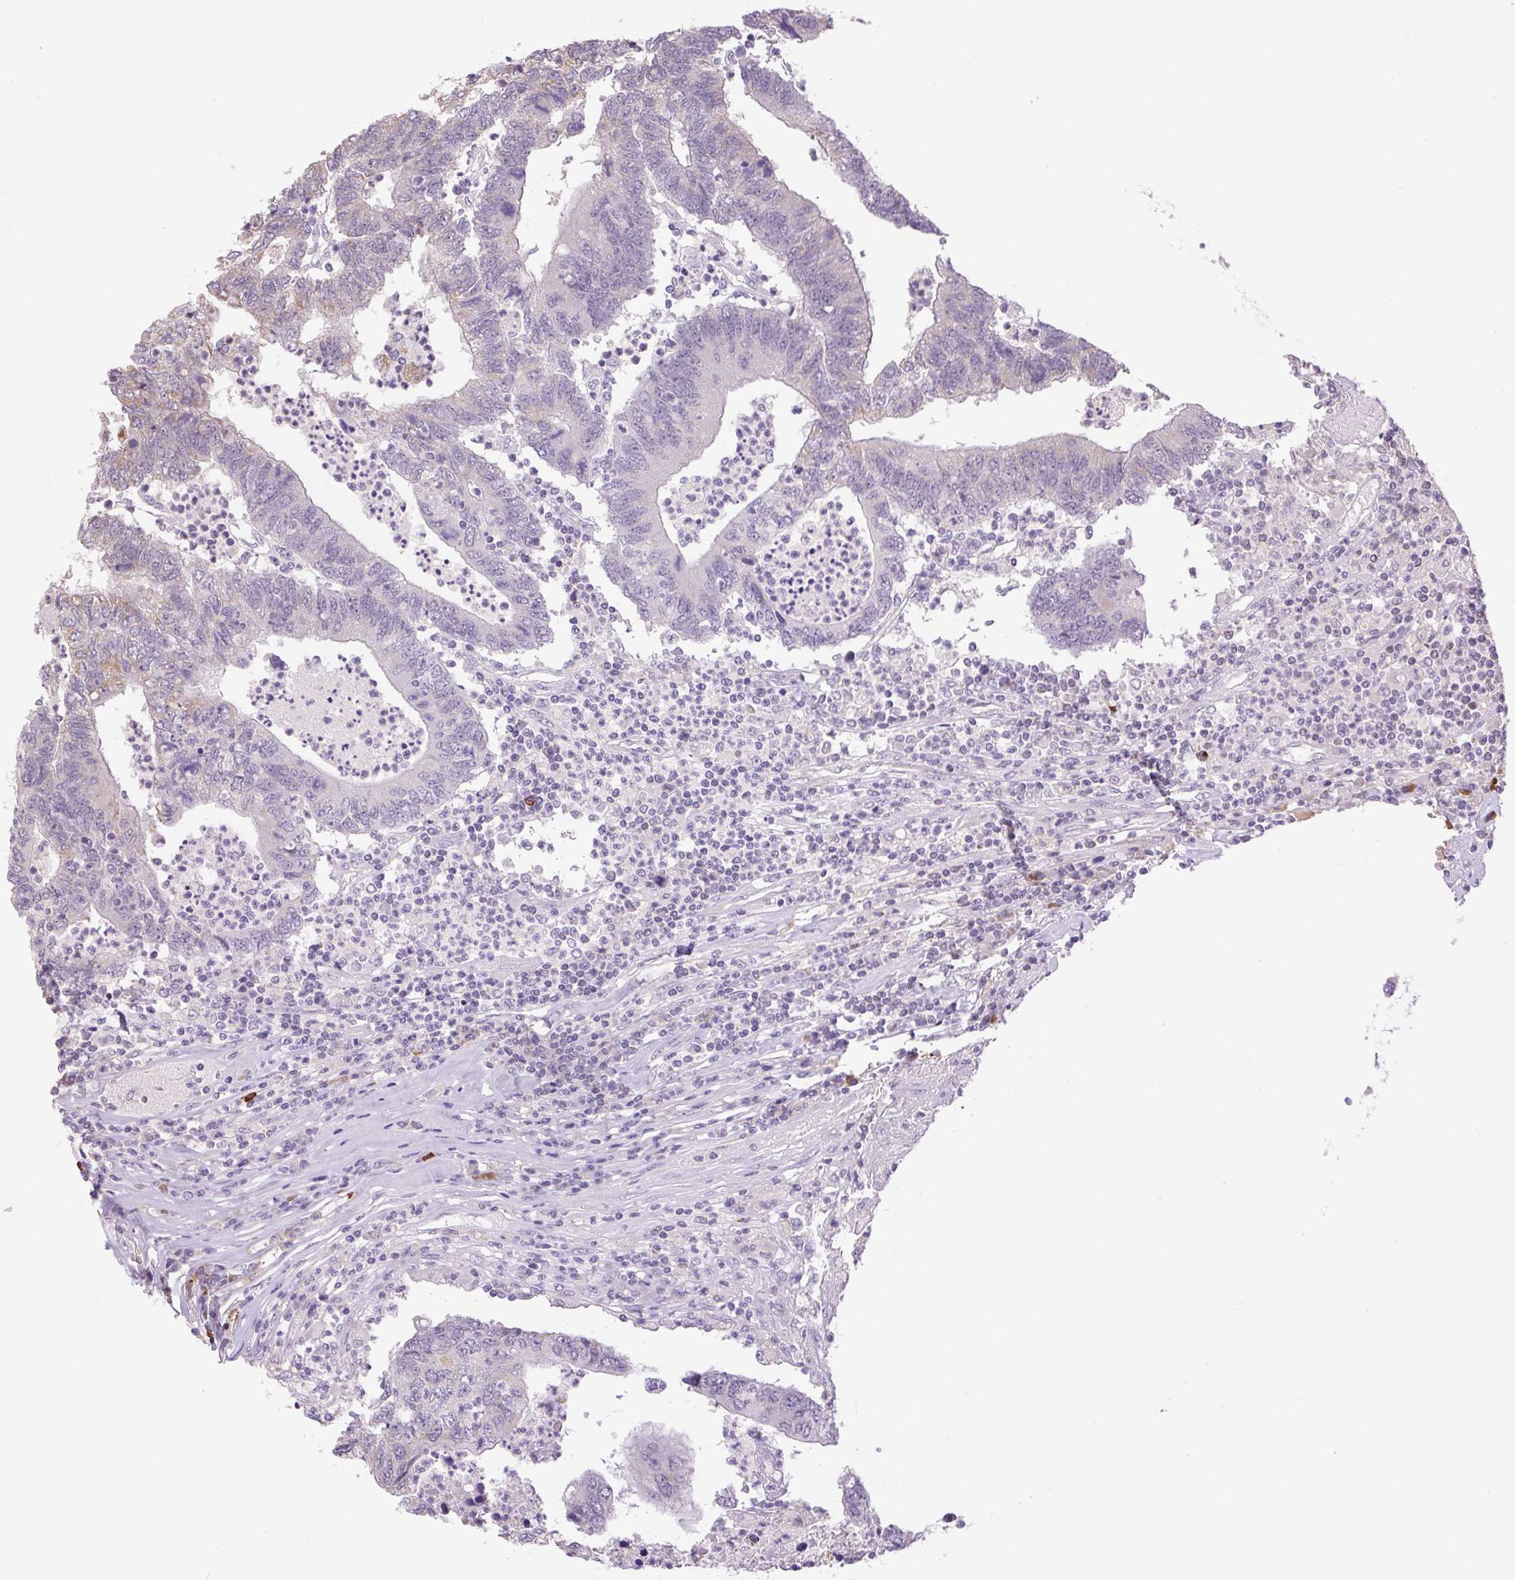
{"staining": {"intensity": "moderate", "quantity": "<25%", "location": "cytoplasmic/membranous"}, "tissue": "colorectal cancer", "cell_type": "Tumor cells", "image_type": "cancer", "snomed": [{"axis": "morphology", "description": "Adenocarcinoma, NOS"}, {"axis": "topography", "description": "Colon"}], "caption": "A micrograph showing moderate cytoplasmic/membranous positivity in approximately <25% of tumor cells in adenocarcinoma (colorectal), as visualized by brown immunohistochemical staining.", "gene": "SGF29", "patient": {"sex": "female", "age": 48}}